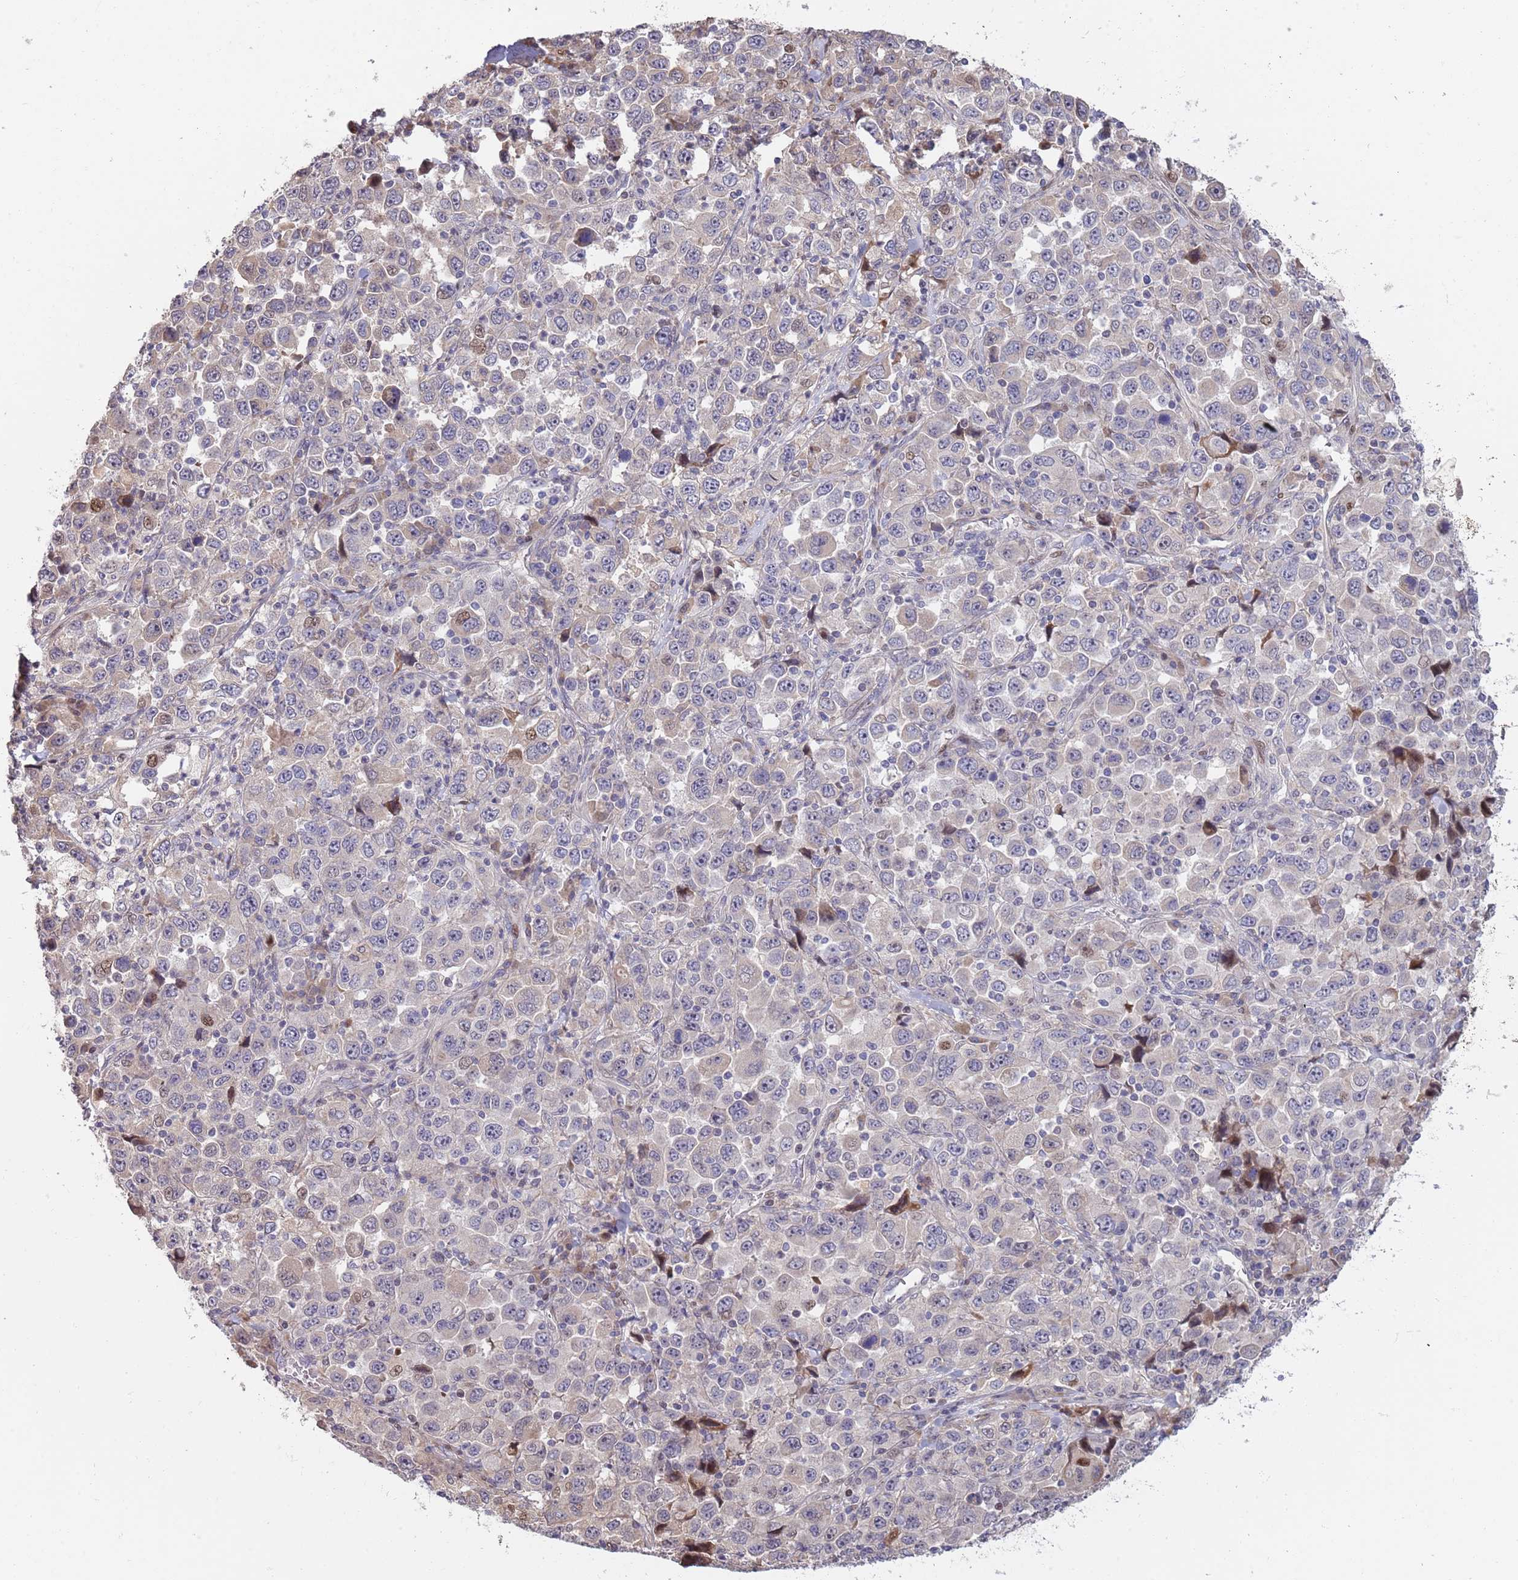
{"staining": {"intensity": "negative", "quantity": "none", "location": "none"}, "tissue": "stomach cancer", "cell_type": "Tumor cells", "image_type": "cancer", "snomed": [{"axis": "morphology", "description": "Normal tissue, NOS"}, {"axis": "morphology", "description": "Adenocarcinoma, NOS"}, {"axis": "topography", "description": "Stomach, upper"}, {"axis": "topography", "description": "Stomach"}], "caption": "Immunohistochemical staining of human stomach cancer (adenocarcinoma) reveals no significant expression in tumor cells.", "gene": "SYNDIG1L", "patient": {"sex": "male", "age": 59}}